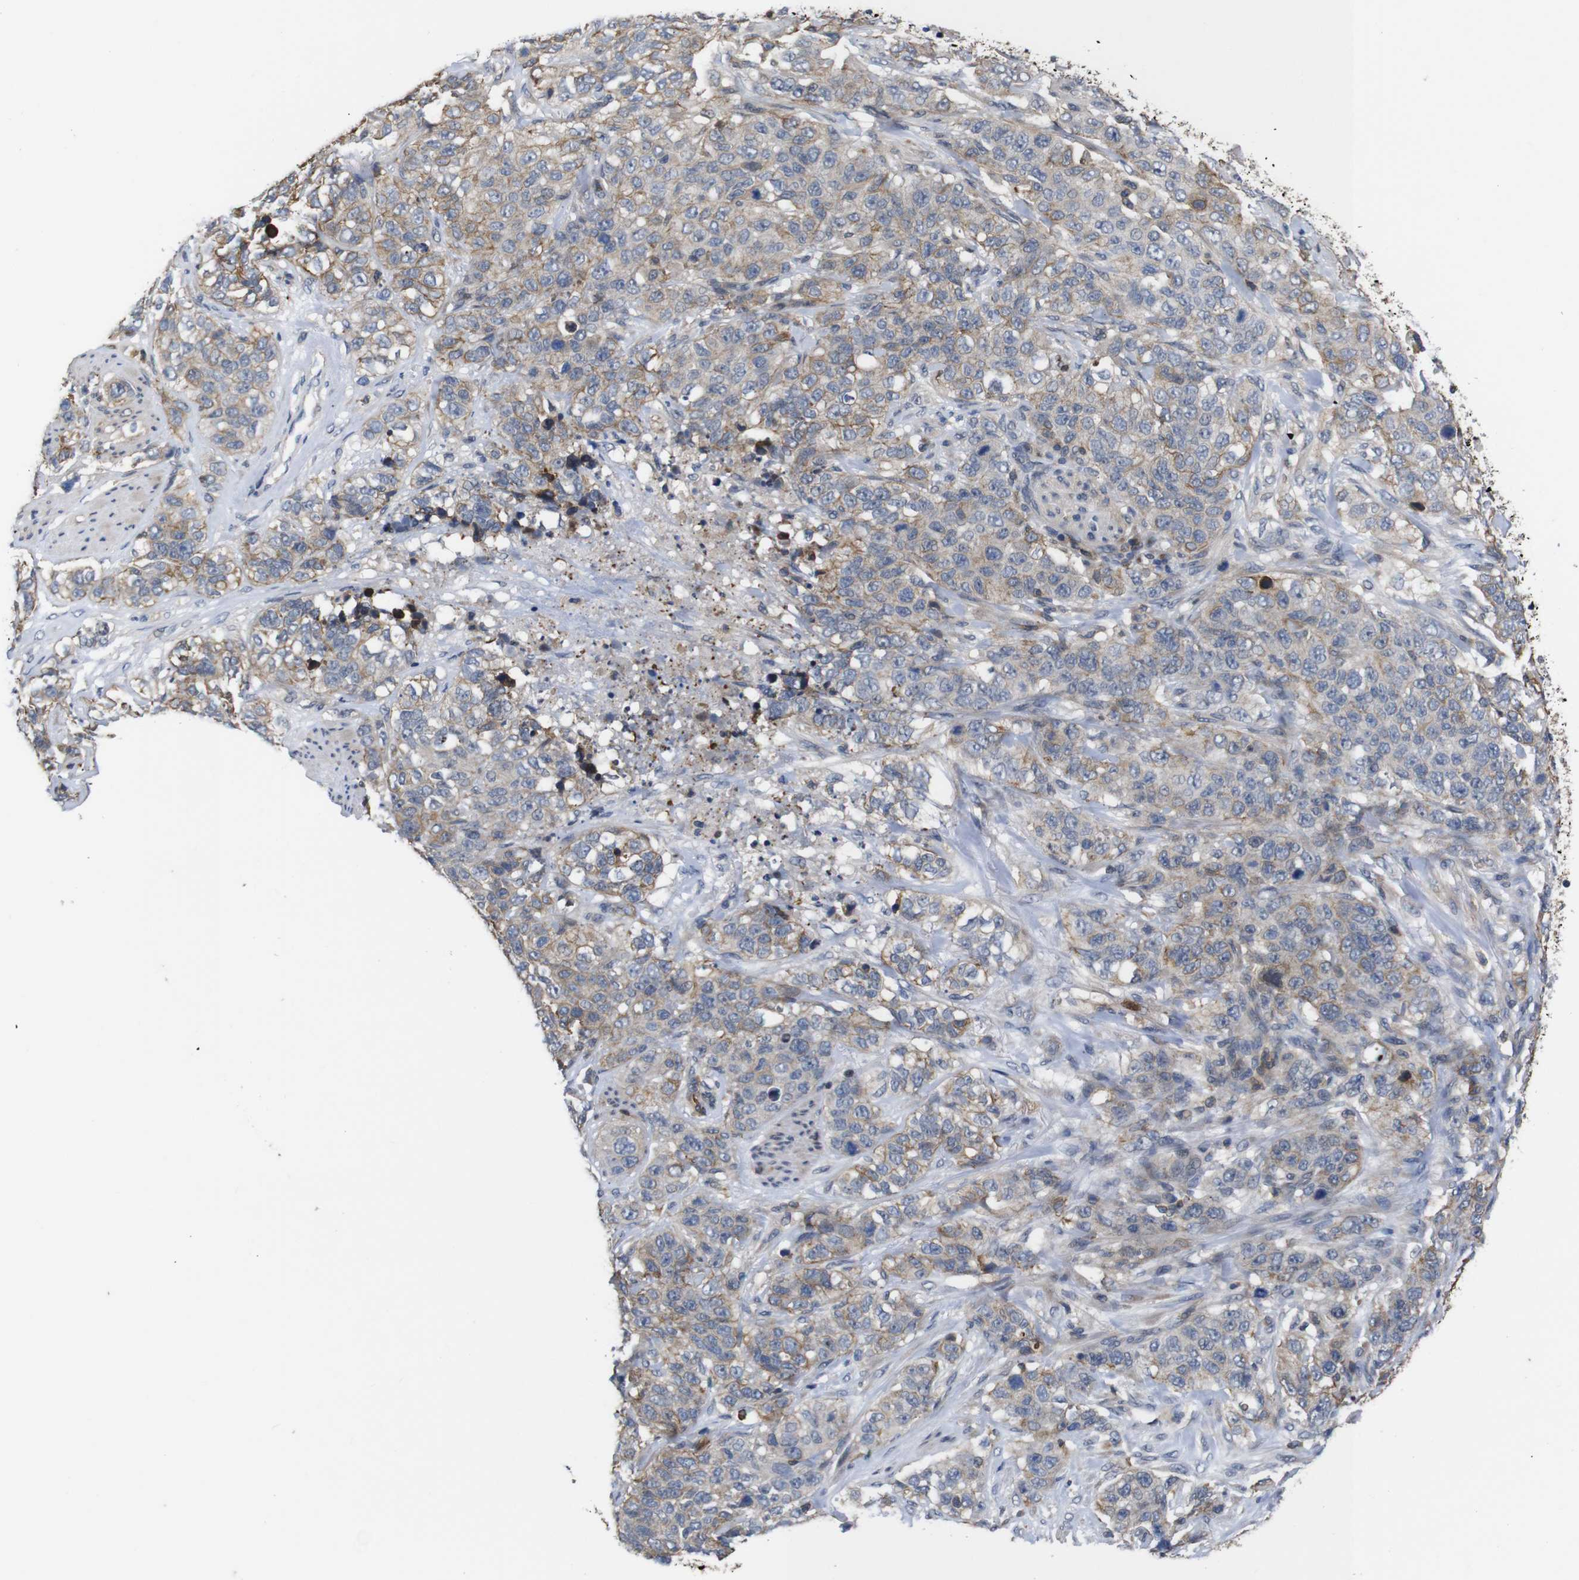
{"staining": {"intensity": "weak", "quantity": ">75%", "location": "cytoplasmic/membranous"}, "tissue": "stomach cancer", "cell_type": "Tumor cells", "image_type": "cancer", "snomed": [{"axis": "morphology", "description": "Adenocarcinoma, NOS"}, {"axis": "topography", "description": "Stomach"}], "caption": "Protein staining of stomach cancer tissue displays weak cytoplasmic/membranous staining in about >75% of tumor cells. Nuclei are stained in blue.", "gene": "BRWD3", "patient": {"sex": "male", "age": 48}}